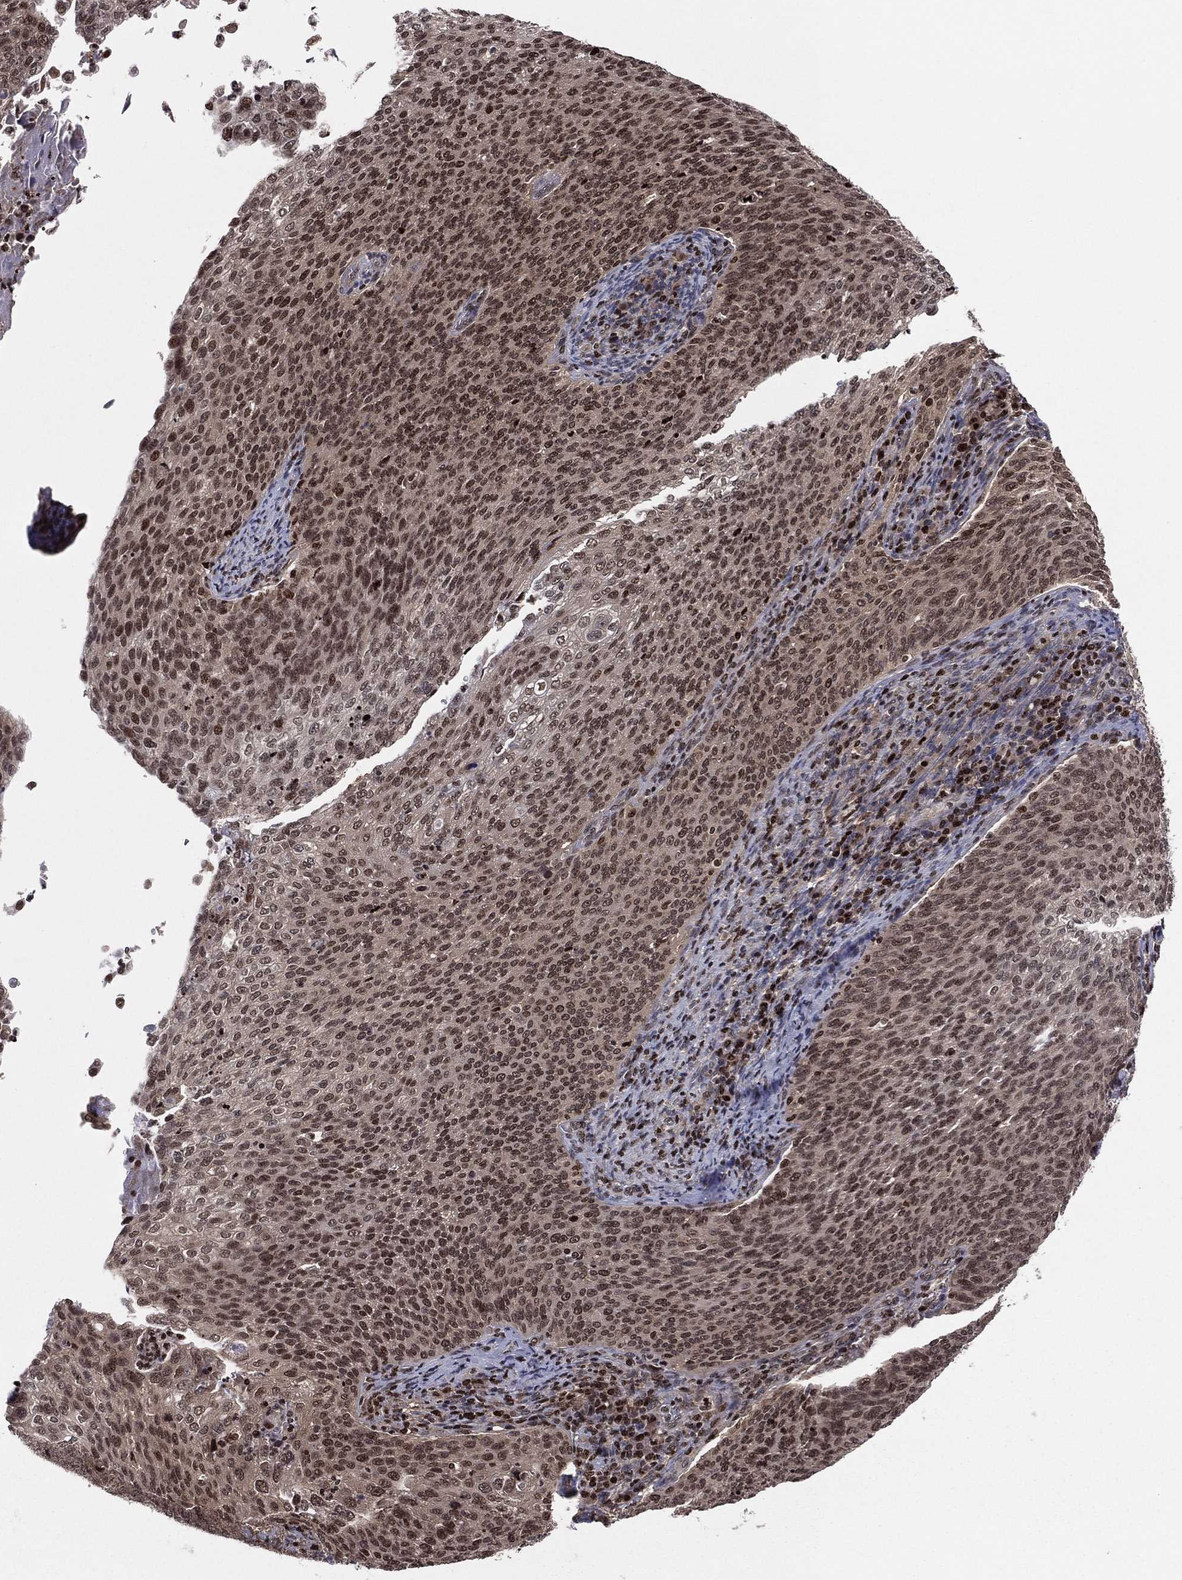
{"staining": {"intensity": "strong", "quantity": ">75%", "location": "cytoplasmic/membranous,nuclear"}, "tissue": "cervical cancer", "cell_type": "Tumor cells", "image_type": "cancer", "snomed": [{"axis": "morphology", "description": "Squamous cell carcinoma, NOS"}, {"axis": "topography", "description": "Cervix"}], "caption": "Tumor cells demonstrate high levels of strong cytoplasmic/membranous and nuclear positivity in about >75% of cells in cervical squamous cell carcinoma.", "gene": "PSMA1", "patient": {"sex": "female", "age": 52}}